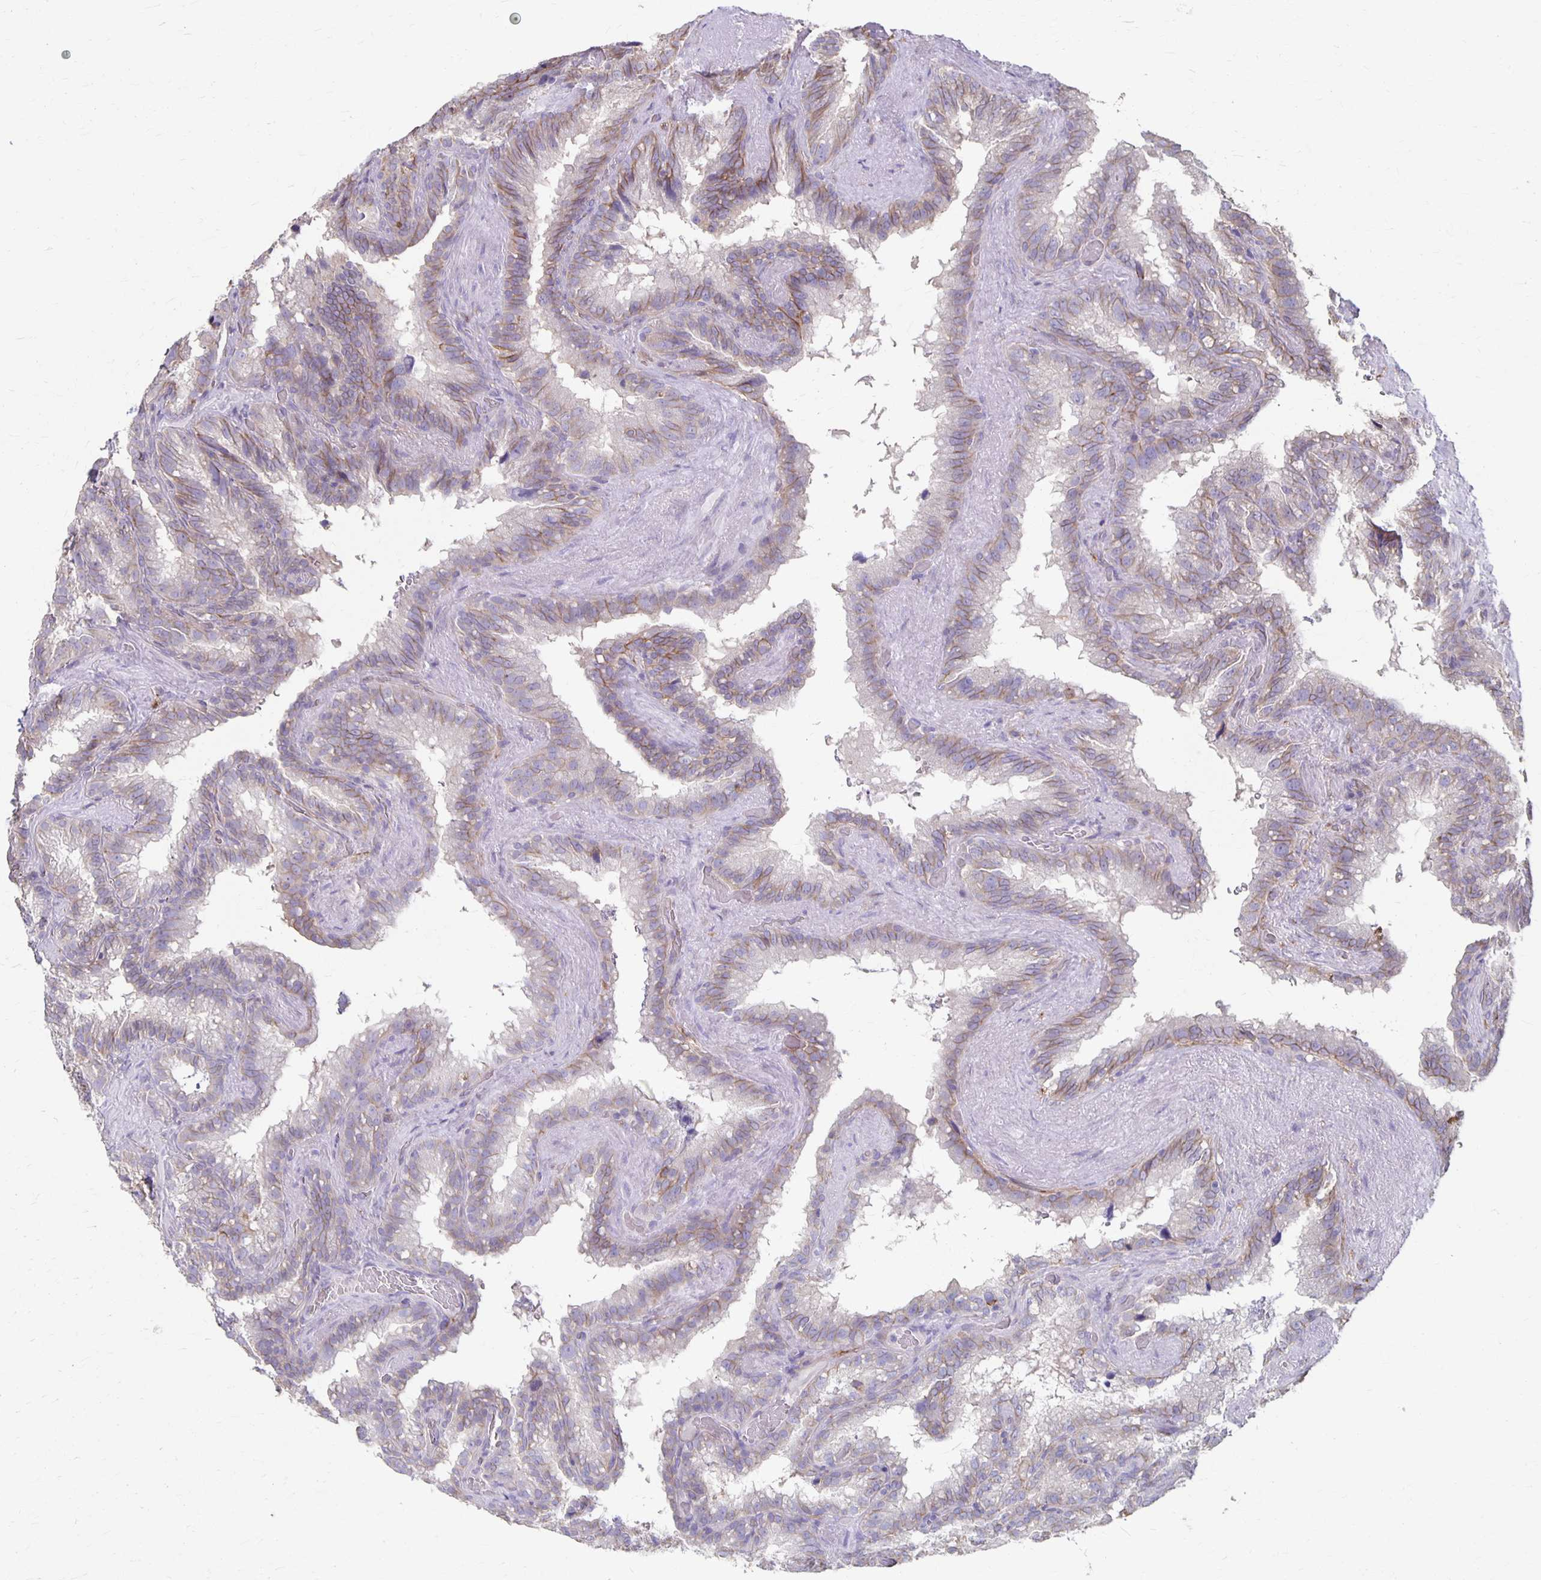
{"staining": {"intensity": "weak", "quantity": "25%-75%", "location": "cytoplasmic/membranous"}, "tissue": "seminal vesicle", "cell_type": "Glandular cells", "image_type": "normal", "snomed": [{"axis": "morphology", "description": "Normal tissue, NOS"}, {"axis": "topography", "description": "Seminal veicle"}], "caption": "A brown stain highlights weak cytoplasmic/membranous positivity of a protein in glandular cells of benign human seminal vesicle.", "gene": "PPP1R3E", "patient": {"sex": "male", "age": 60}}